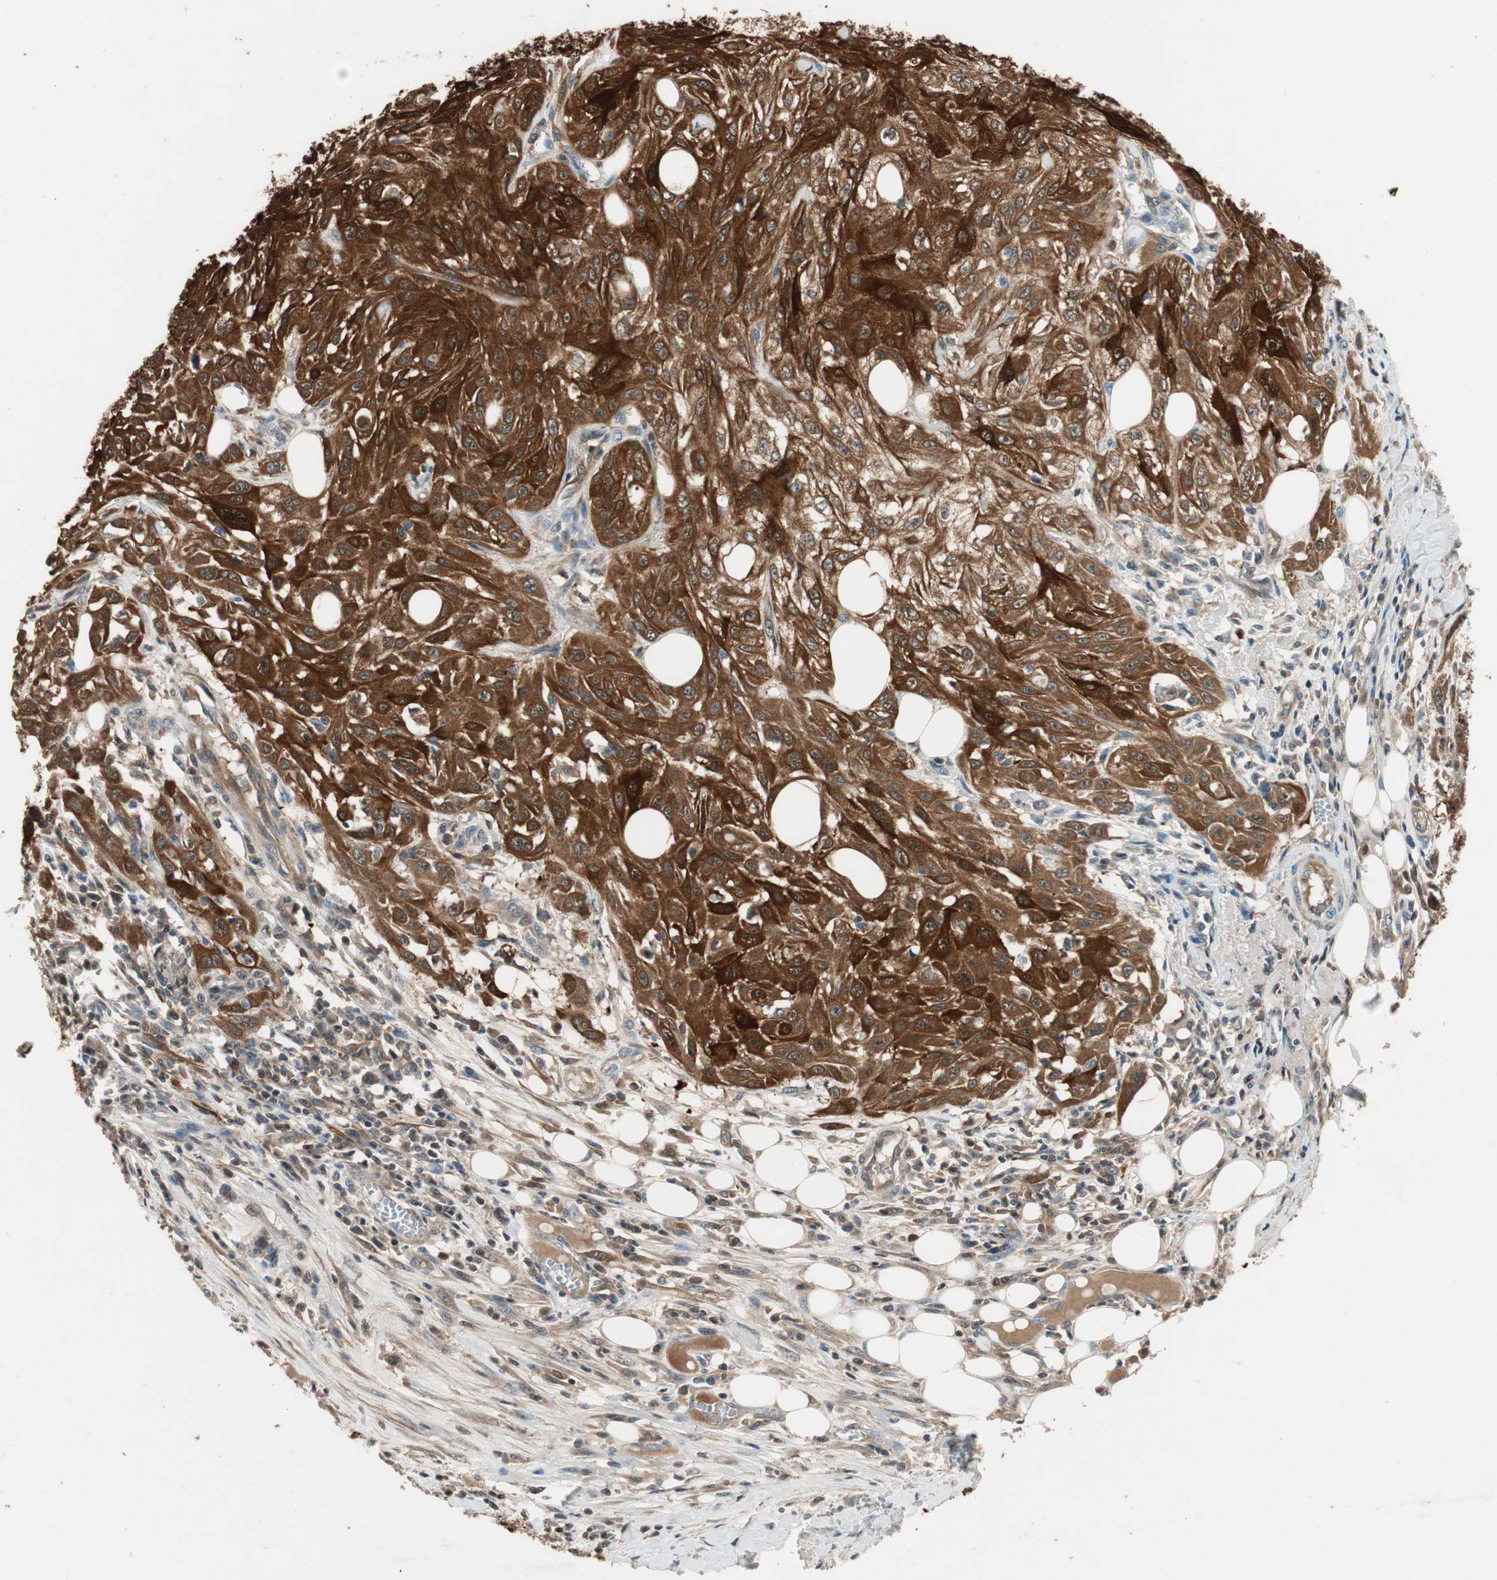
{"staining": {"intensity": "strong", "quantity": ">75%", "location": "cytoplasmic/membranous"}, "tissue": "skin cancer", "cell_type": "Tumor cells", "image_type": "cancer", "snomed": [{"axis": "morphology", "description": "Squamous cell carcinoma, NOS"}, {"axis": "topography", "description": "Skin"}], "caption": "Tumor cells display strong cytoplasmic/membranous positivity in approximately >75% of cells in skin cancer.", "gene": "SERPINB5", "patient": {"sex": "male", "age": 75}}